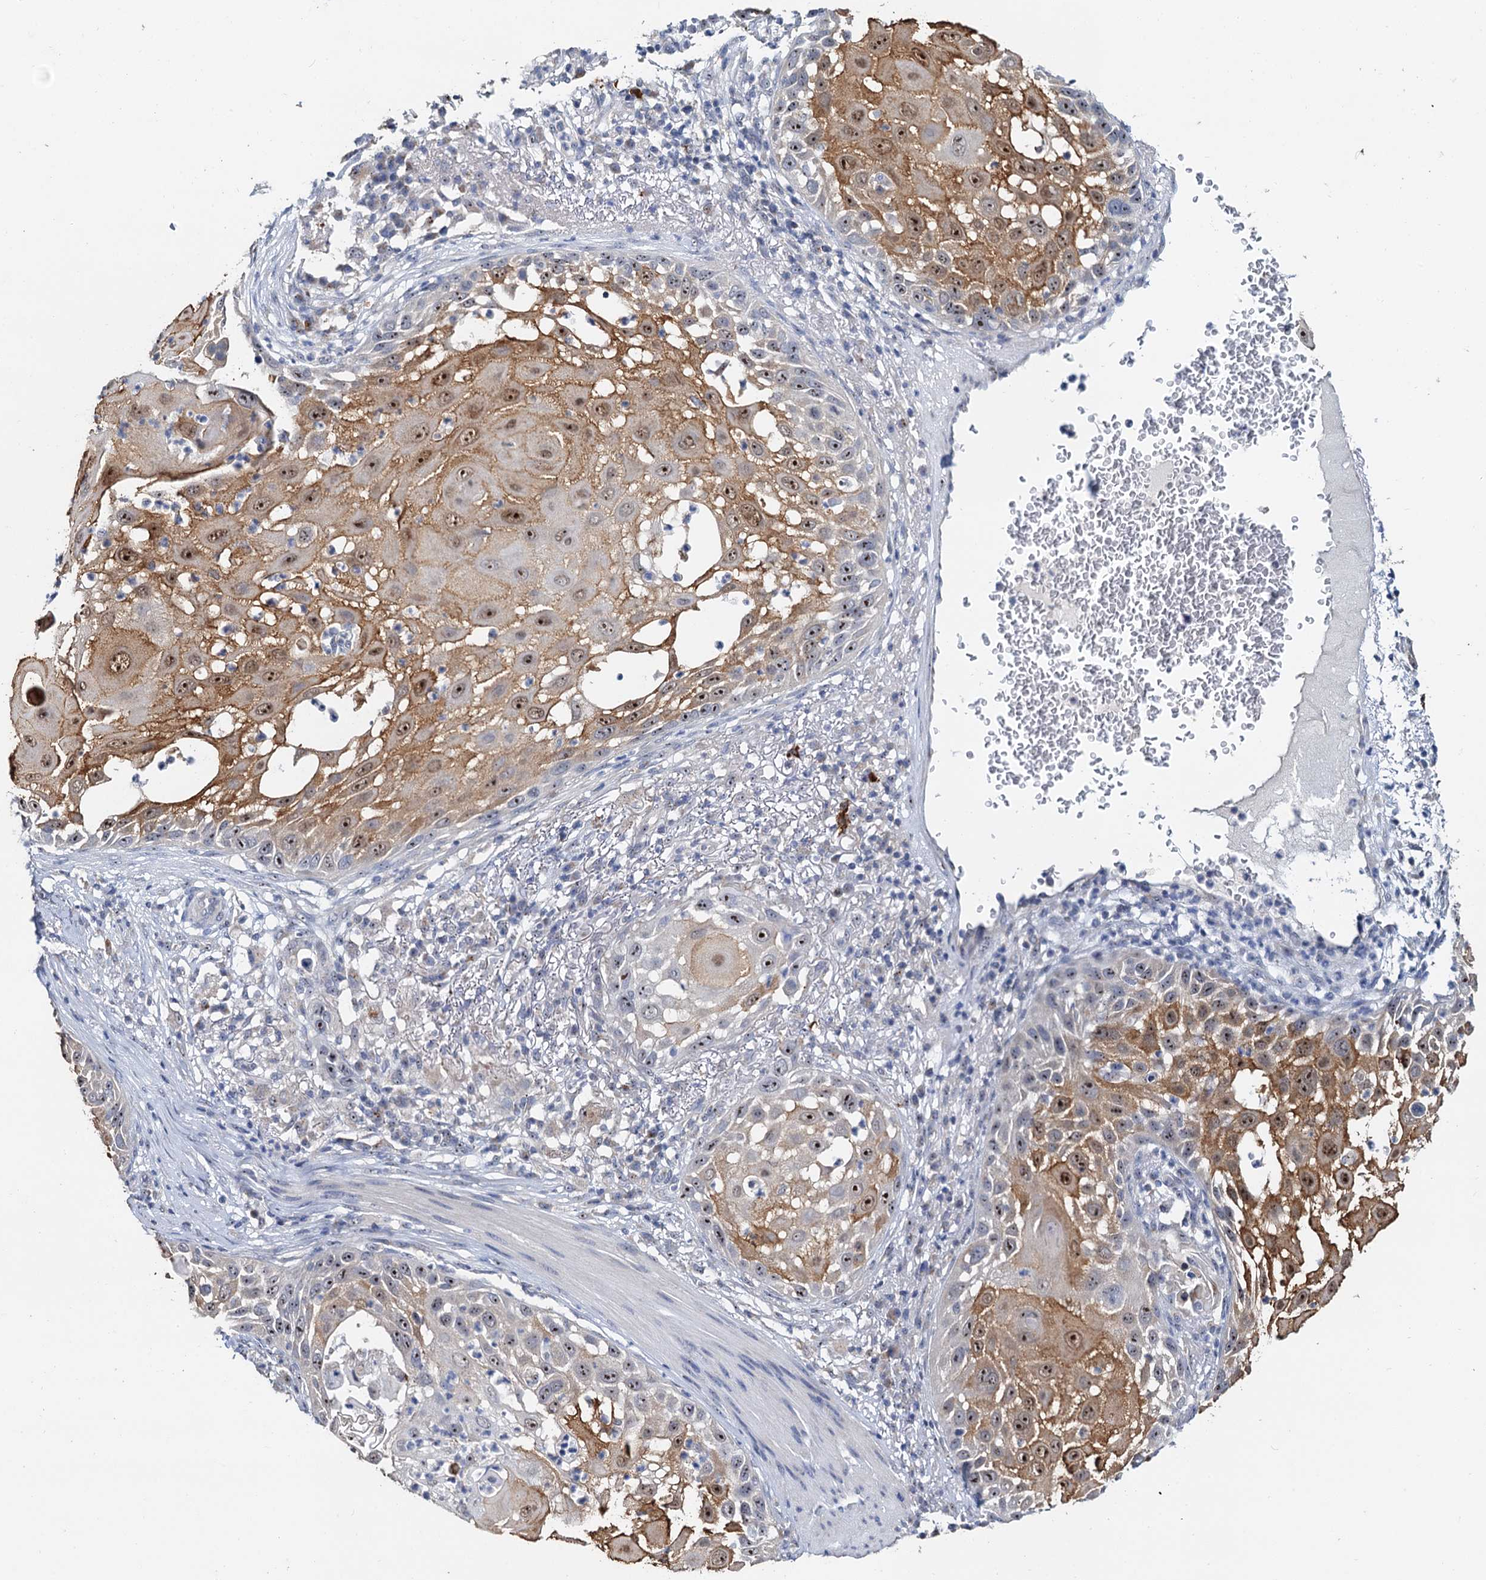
{"staining": {"intensity": "moderate", "quantity": ">75%", "location": "cytoplasmic/membranous,nuclear"}, "tissue": "skin cancer", "cell_type": "Tumor cells", "image_type": "cancer", "snomed": [{"axis": "morphology", "description": "Squamous cell carcinoma, NOS"}, {"axis": "topography", "description": "Skin"}], "caption": "Immunohistochemical staining of human skin cancer (squamous cell carcinoma) exhibits medium levels of moderate cytoplasmic/membranous and nuclear positivity in about >75% of tumor cells.", "gene": "C2CD3", "patient": {"sex": "female", "age": 44}}